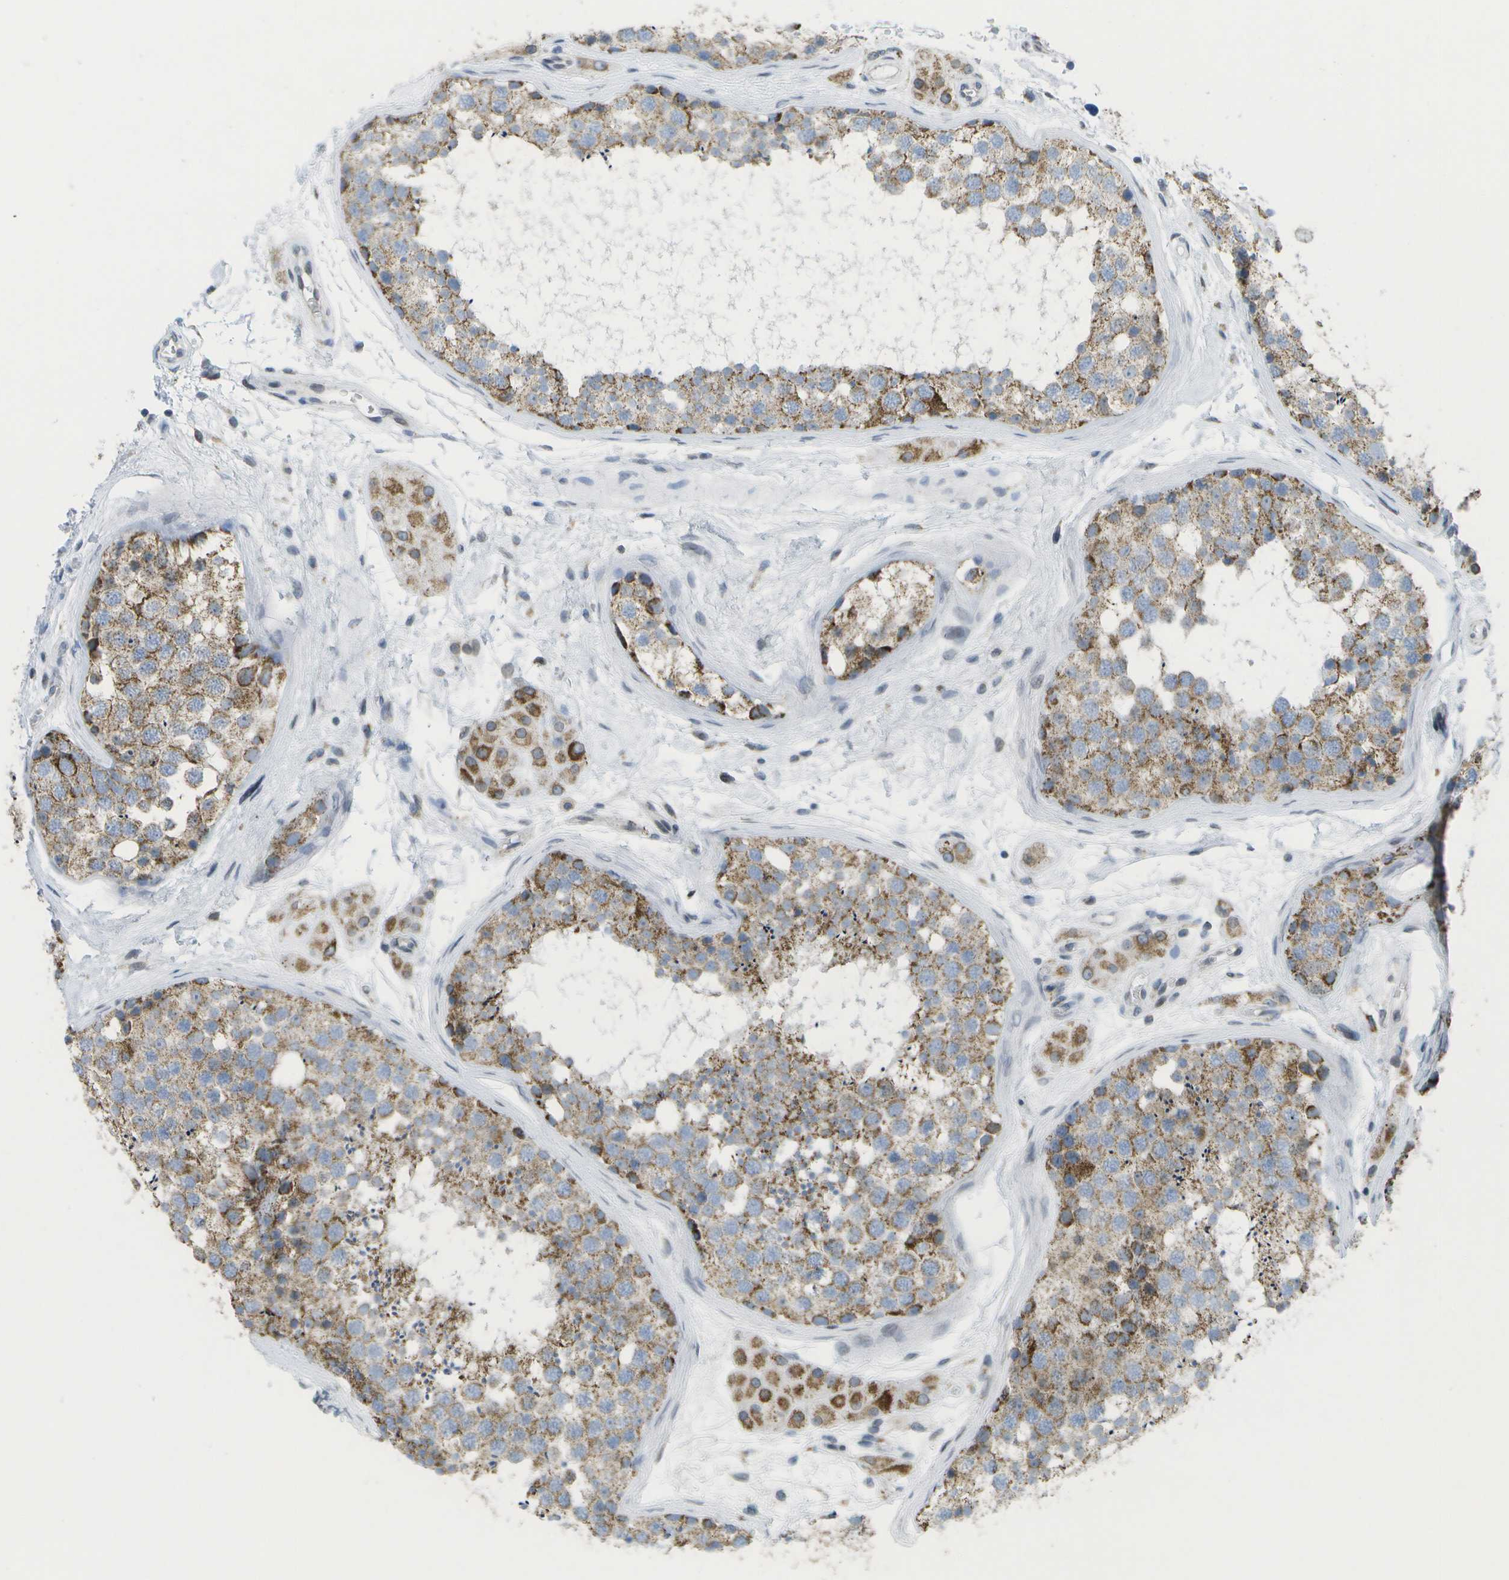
{"staining": {"intensity": "moderate", "quantity": ">75%", "location": "cytoplasmic/membranous"}, "tissue": "testis", "cell_type": "Cells in seminiferous ducts", "image_type": "normal", "snomed": [{"axis": "morphology", "description": "Normal tissue, NOS"}, {"axis": "topography", "description": "Testis"}], "caption": "Protein expression analysis of normal human testis reveals moderate cytoplasmic/membranous staining in about >75% of cells in seminiferous ducts.", "gene": "TMEM223", "patient": {"sex": "male", "age": 56}}